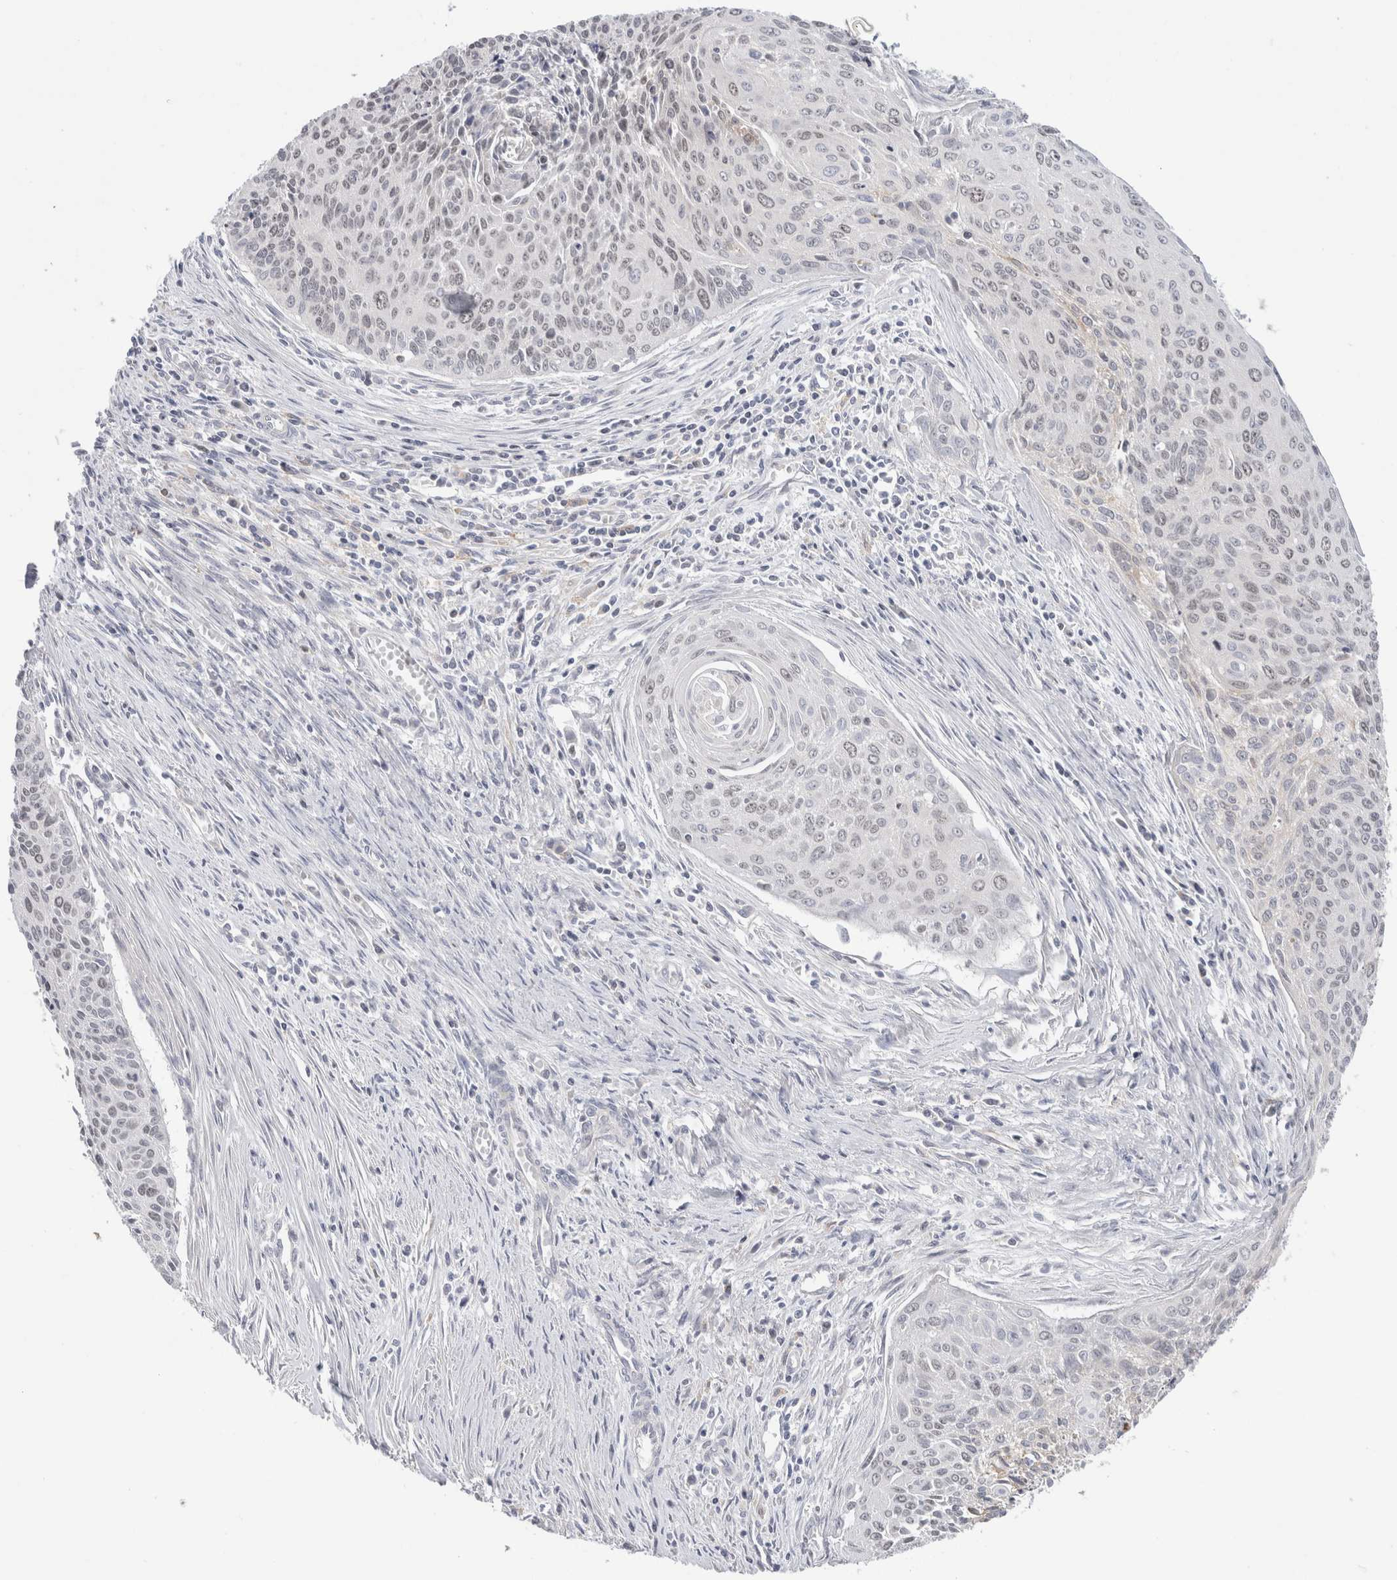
{"staining": {"intensity": "weak", "quantity": "<25%", "location": "nuclear"}, "tissue": "cervical cancer", "cell_type": "Tumor cells", "image_type": "cancer", "snomed": [{"axis": "morphology", "description": "Squamous cell carcinoma, NOS"}, {"axis": "topography", "description": "Cervix"}], "caption": "Immunohistochemical staining of human squamous cell carcinoma (cervical) demonstrates no significant positivity in tumor cells.", "gene": "SYTL5", "patient": {"sex": "female", "age": 55}}